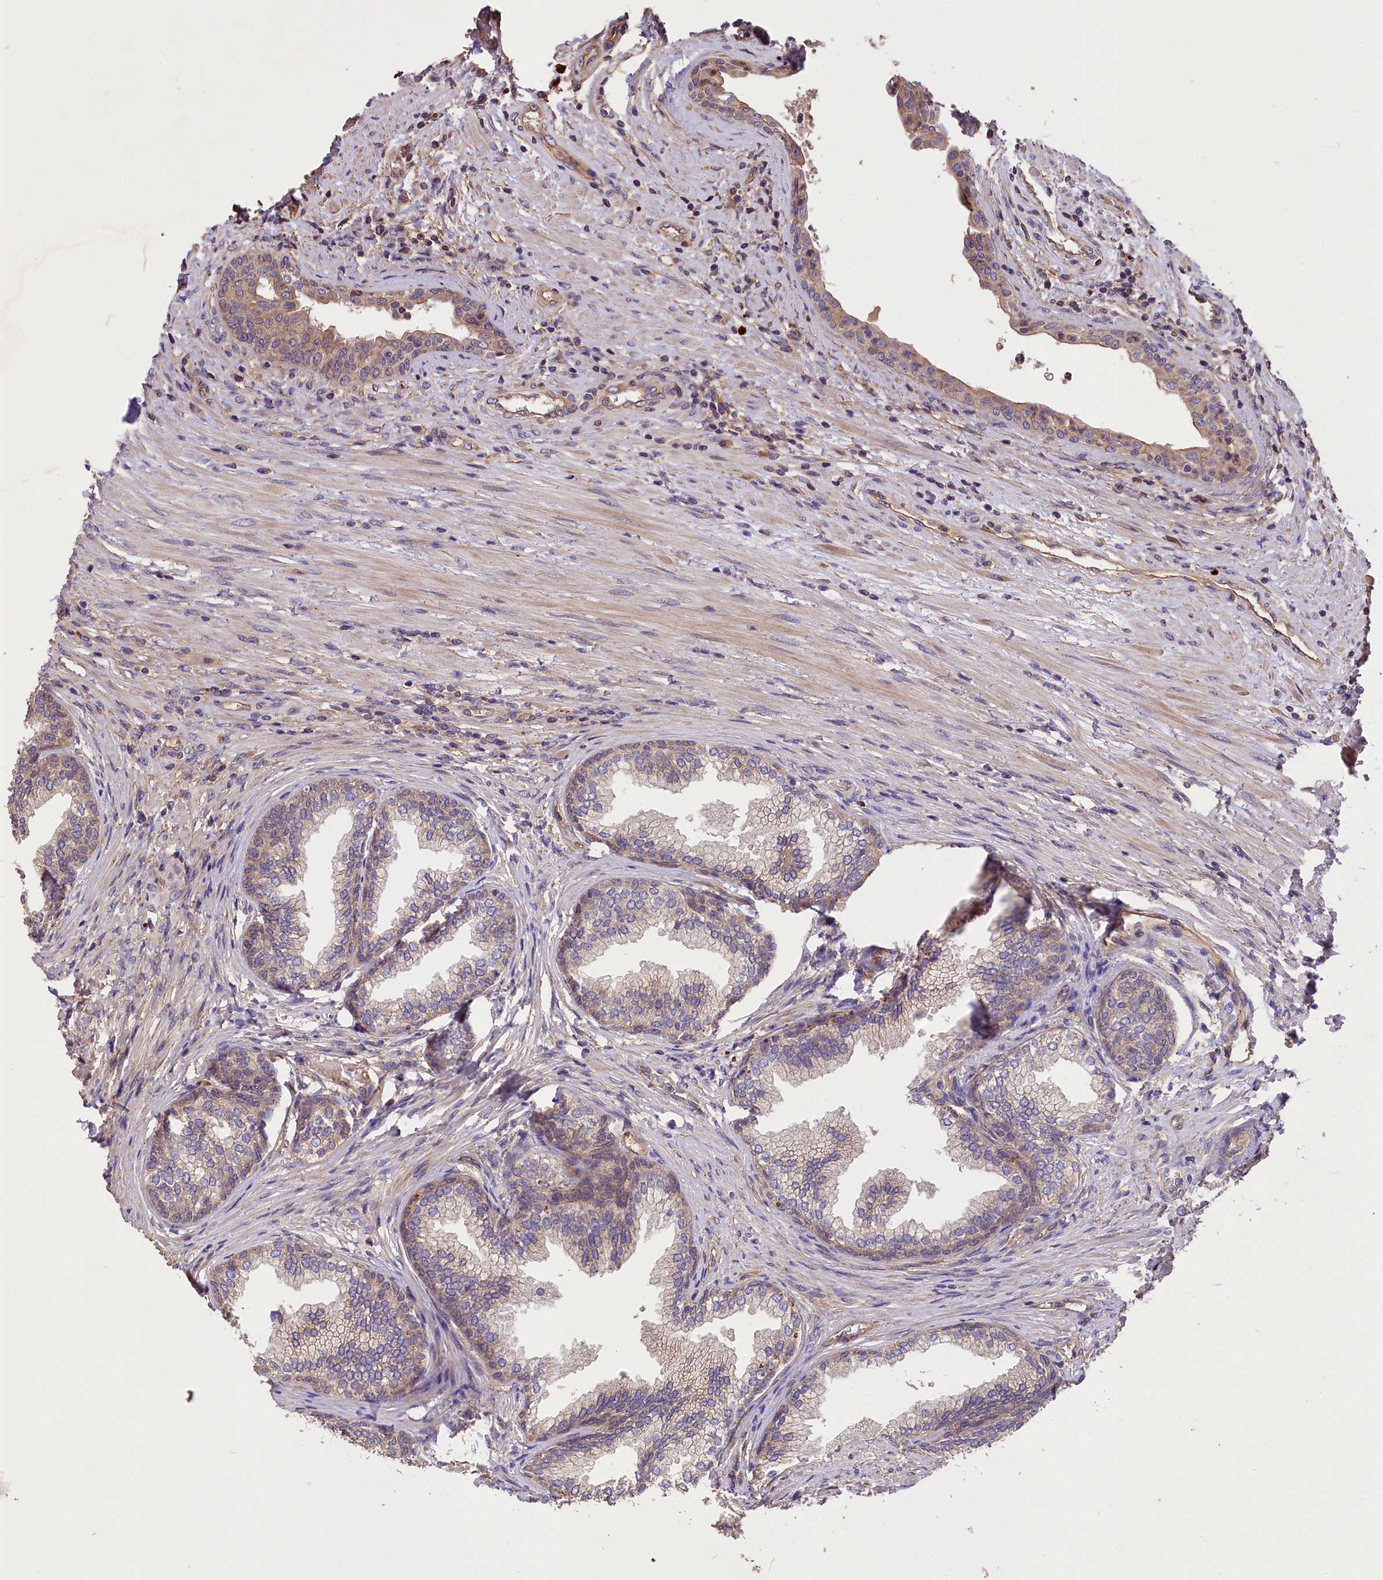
{"staining": {"intensity": "weak", "quantity": "25%-75%", "location": "cytoplasmic/membranous"}, "tissue": "prostate", "cell_type": "Glandular cells", "image_type": "normal", "snomed": [{"axis": "morphology", "description": "Normal tissue, NOS"}, {"axis": "topography", "description": "Prostate"}], "caption": "Glandular cells show weak cytoplasmic/membranous staining in about 25%-75% of cells in benign prostate.", "gene": "ERMARD", "patient": {"sex": "male", "age": 76}}